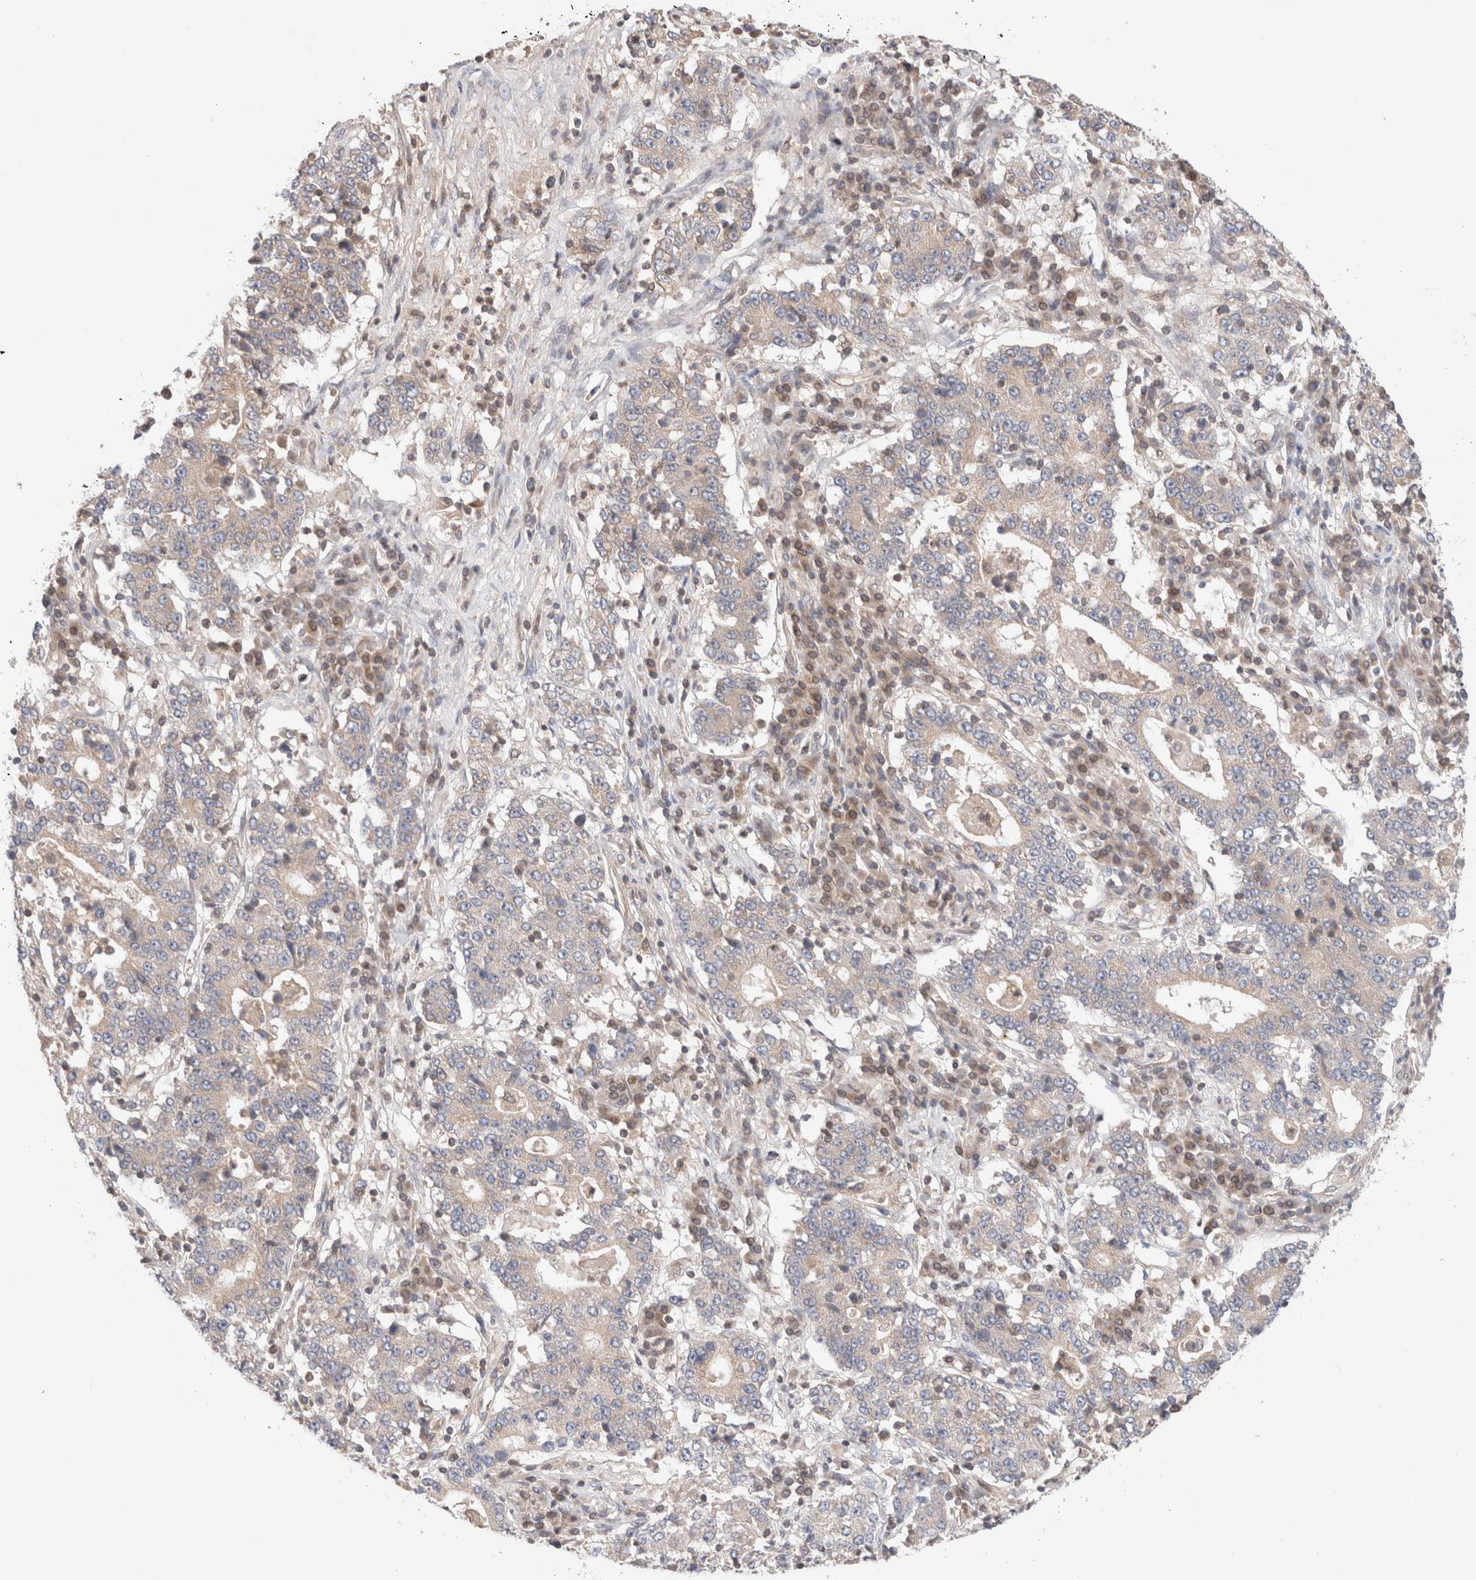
{"staining": {"intensity": "negative", "quantity": "none", "location": "none"}, "tissue": "stomach cancer", "cell_type": "Tumor cells", "image_type": "cancer", "snomed": [{"axis": "morphology", "description": "Adenocarcinoma, NOS"}, {"axis": "topography", "description": "Stomach"}], "caption": "There is no significant positivity in tumor cells of adenocarcinoma (stomach).", "gene": "SIKE1", "patient": {"sex": "male", "age": 59}}